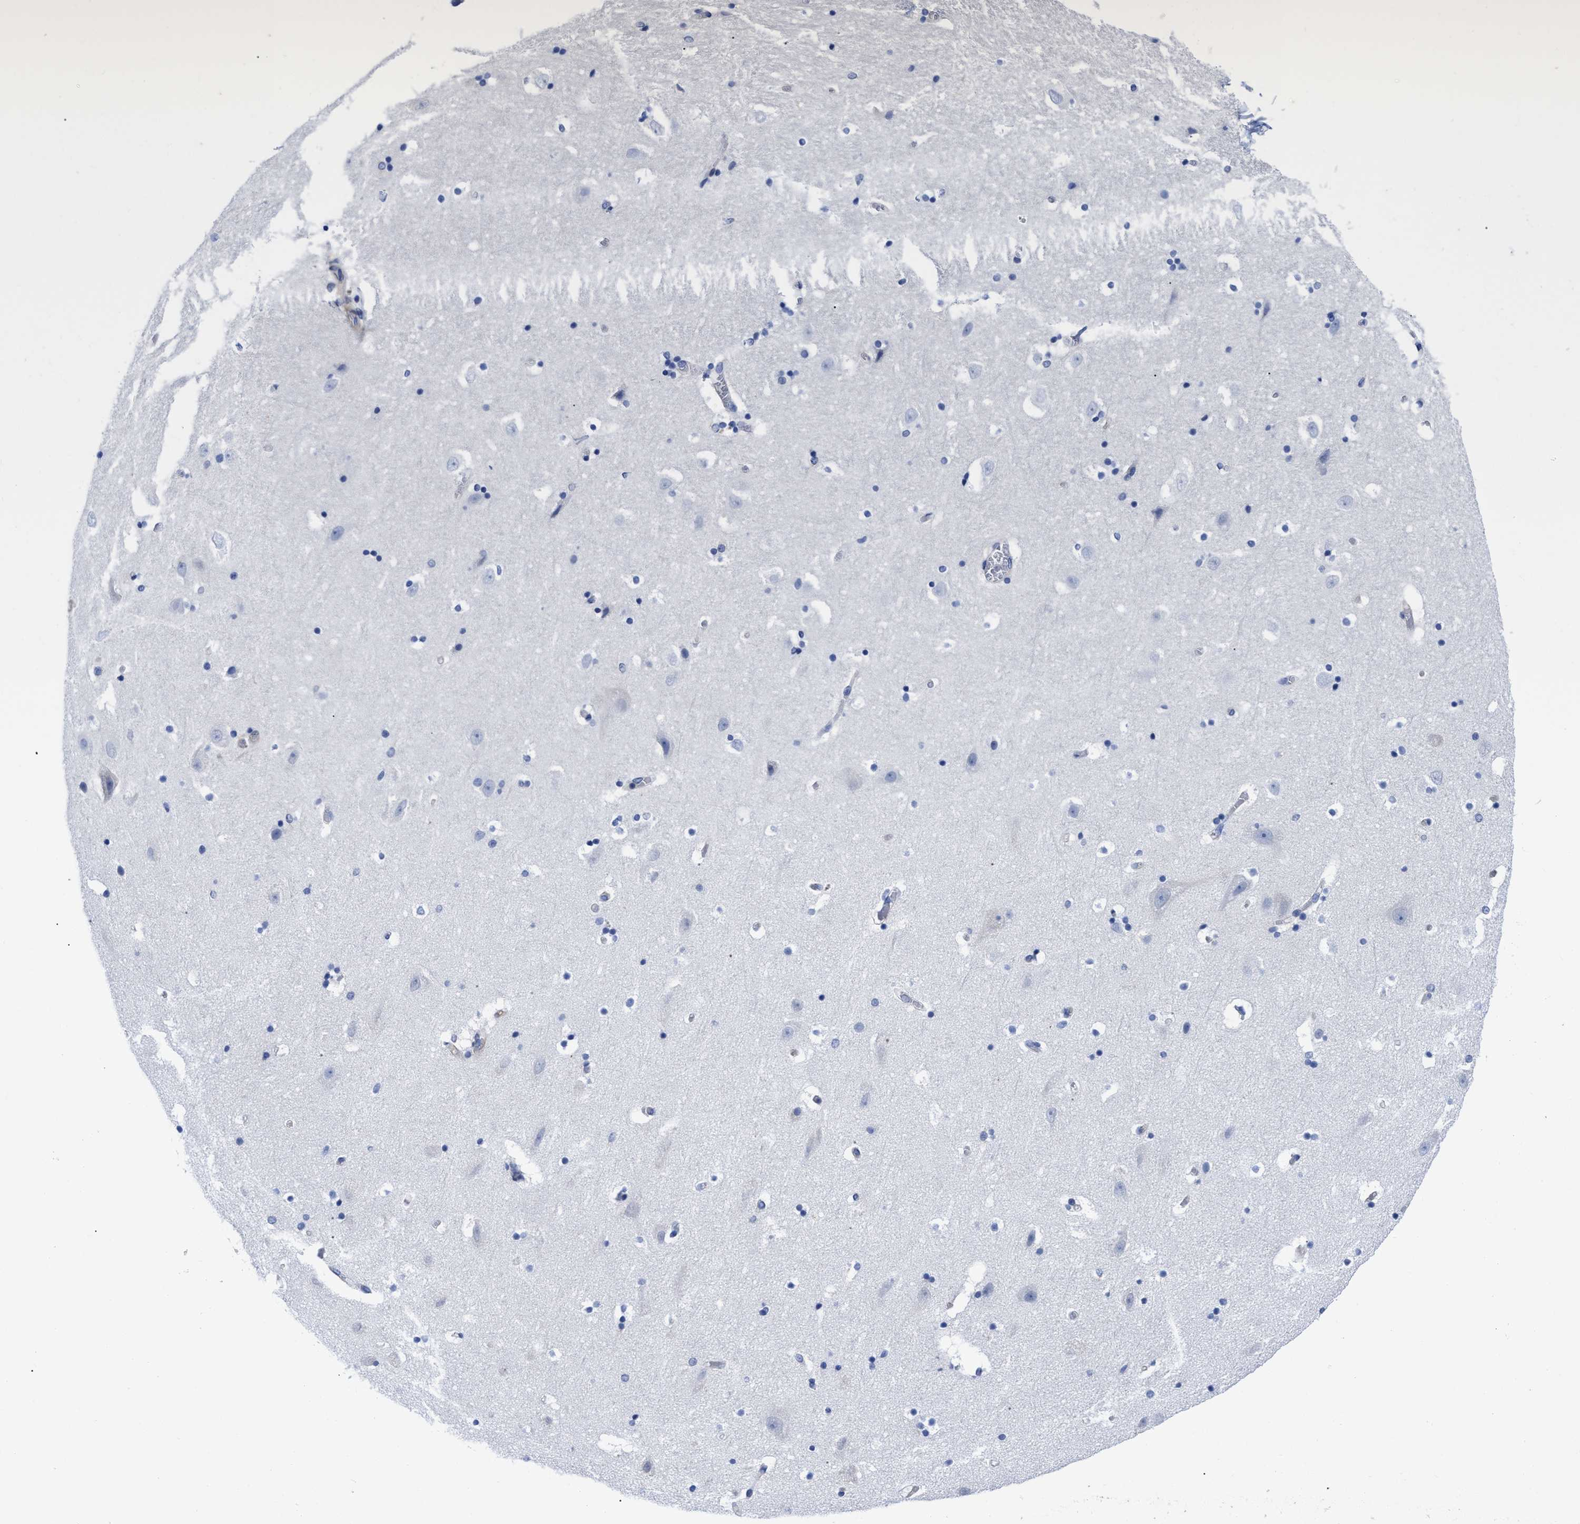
{"staining": {"intensity": "negative", "quantity": "none", "location": "none"}, "tissue": "hippocampus", "cell_type": "Glial cells", "image_type": "normal", "snomed": [{"axis": "morphology", "description": "Normal tissue, NOS"}, {"axis": "topography", "description": "Hippocampus"}], "caption": "Immunohistochemistry (IHC) of normal human hippocampus exhibits no staining in glial cells.", "gene": "IRAG2", "patient": {"sex": "male", "age": 45}}